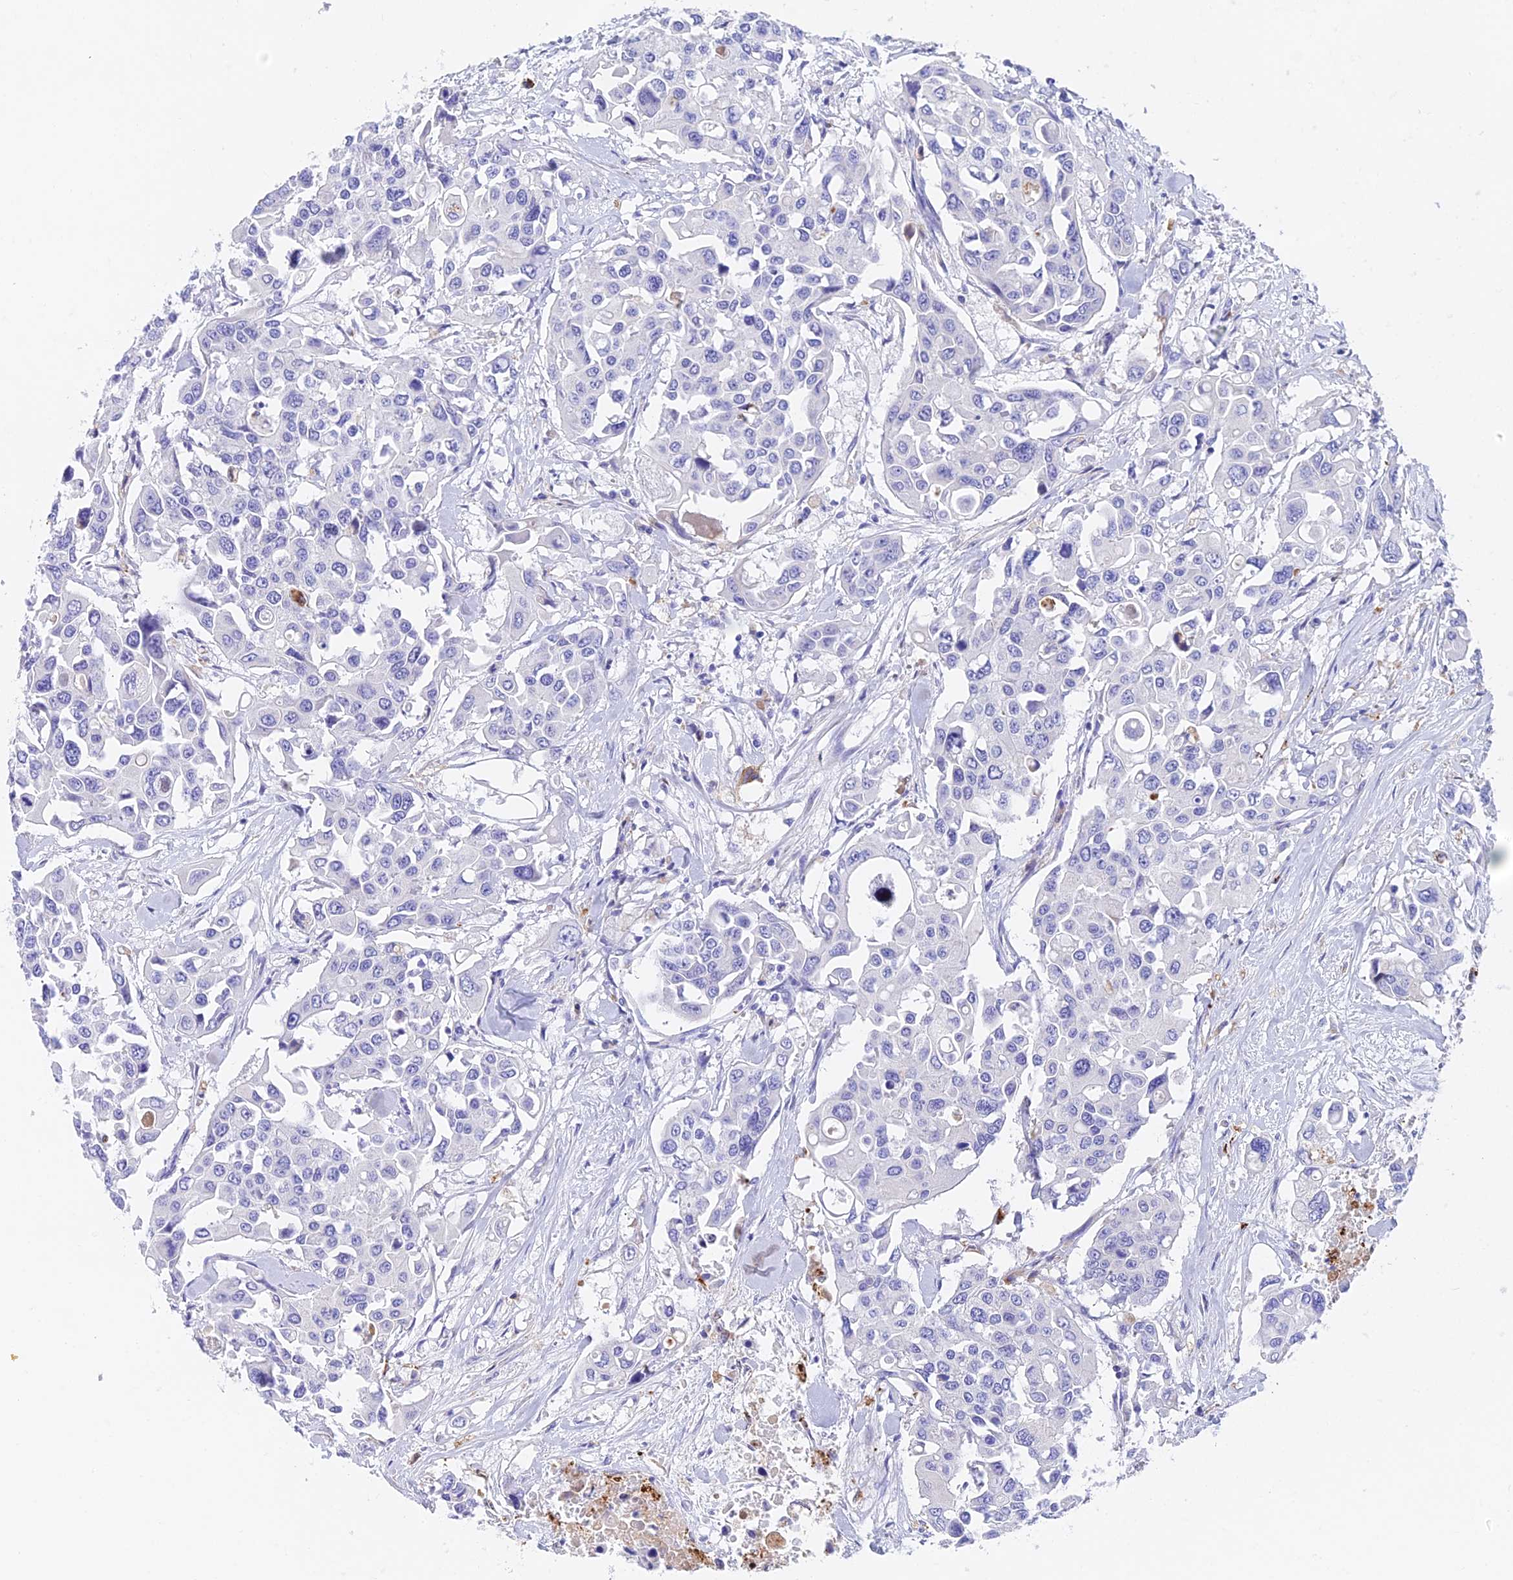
{"staining": {"intensity": "negative", "quantity": "none", "location": "none"}, "tissue": "colorectal cancer", "cell_type": "Tumor cells", "image_type": "cancer", "snomed": [{"axis": "morphology", "description": "Adenocarcinoma, NOS"}, {"axis": "topography", "description": "Colon"}], "caption": "Human colorectal cancer stained for a protein using IHC exhibits no staining in tumor cells.", "gene": "ADAMTS13", "patient": {"sex": "male", "age": 77}}